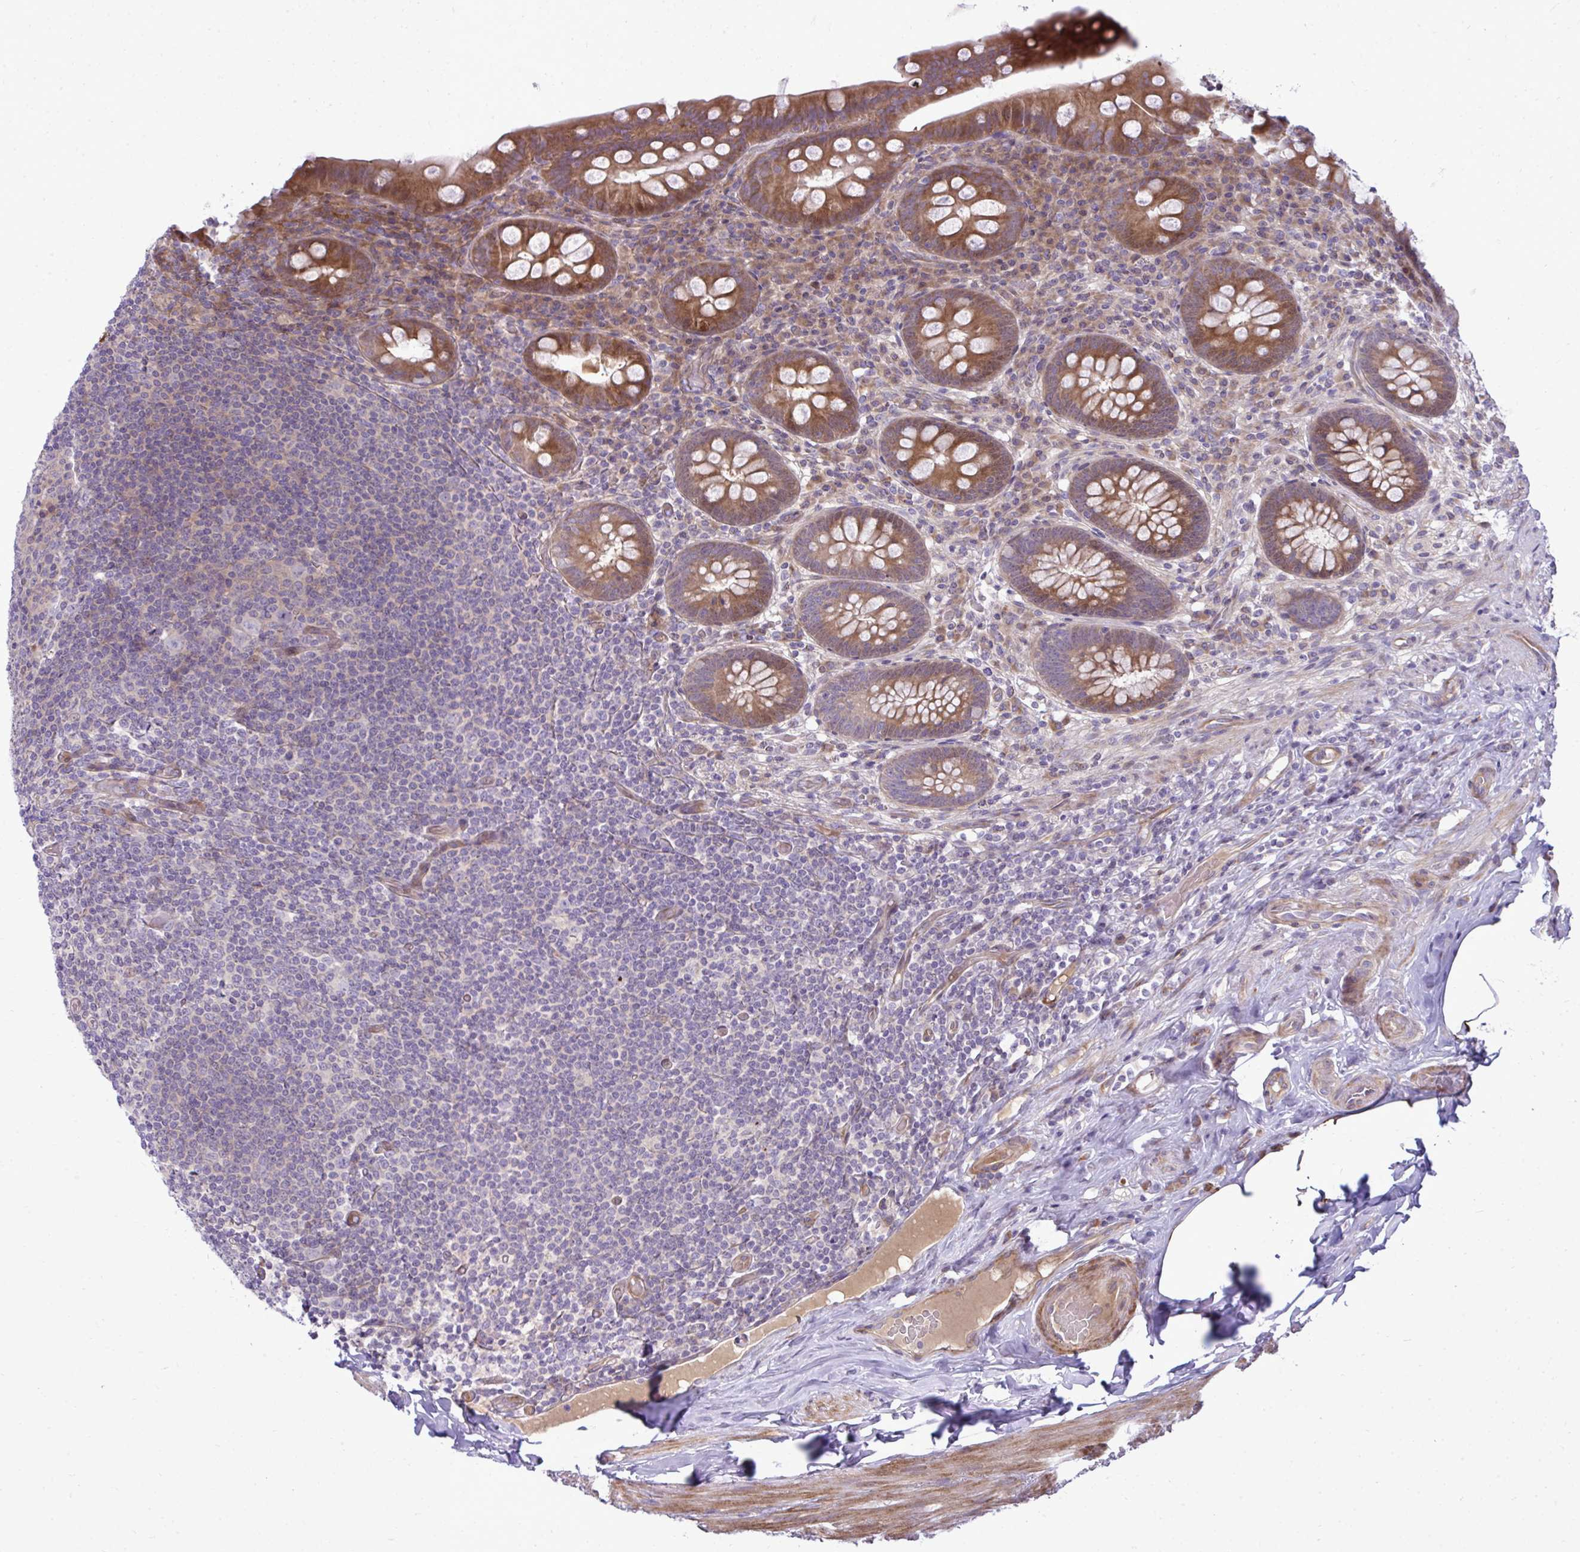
{"staining": {"intensity": "strong", "quantity": "25%-75%", "location": "cytoplasmic/membranous"}, "tissue": "appendix", "cell_type": "Glandular cells", "image_type": "normal", "snomed": [{"axis": "morphology", "description": "Normal tissue, NOS"}, {"axis": "topography", "description": "Appendix"}], "caption": "IHC photomicrograph of benign appendix: human appendix stained using immunohistochemistry shows high levels of strong protein expression localized specifically in the cytoplasmic/membranous of glandular cells, appearing as a cytoplasmic/membranous brown color.", "gene": "ZSCAN9", "patient": {"sex": "male", "age": 71}}